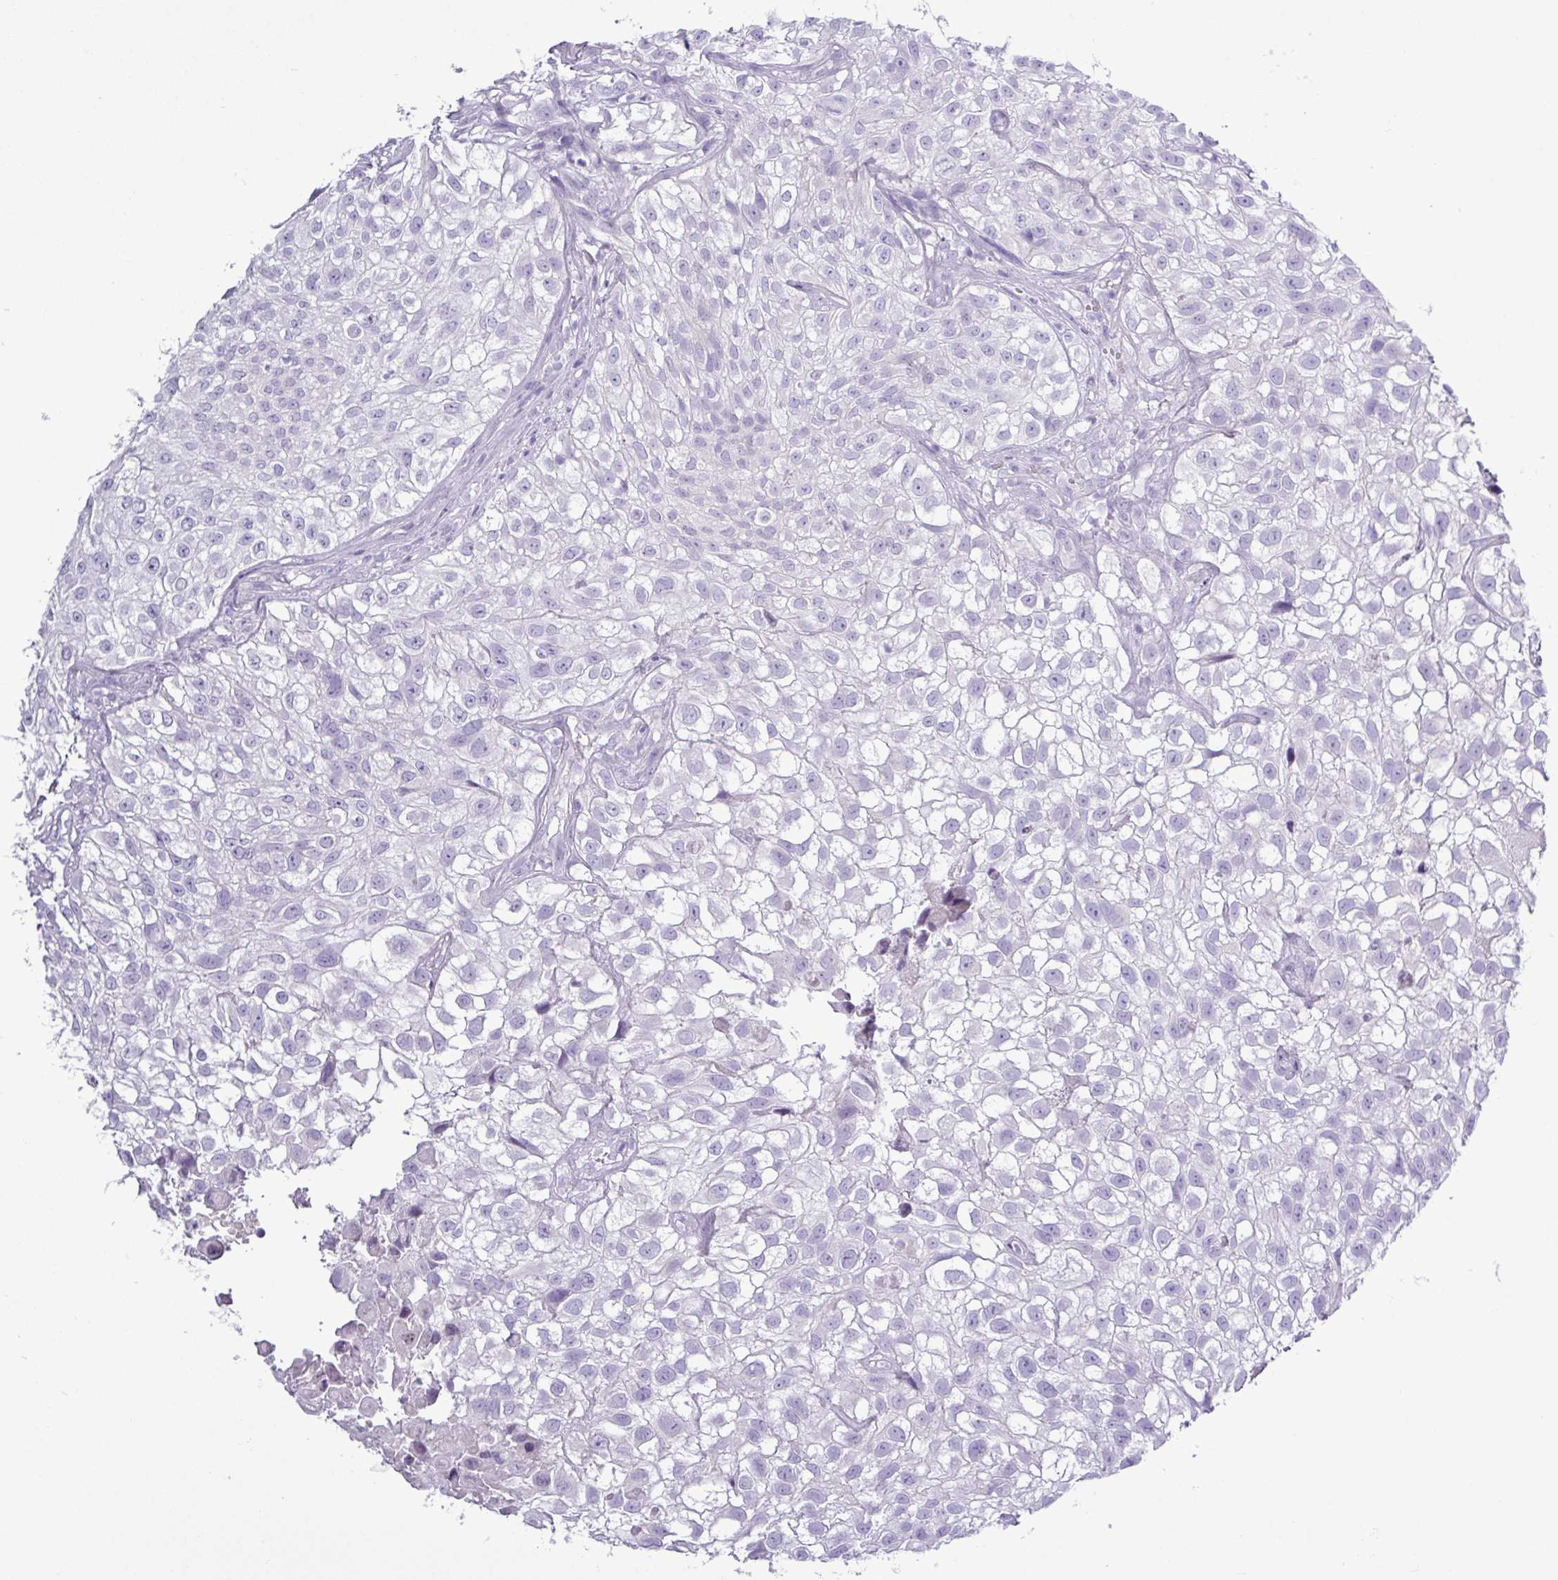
{"staining": {"intensity": "negative", "quantity": "none", "location": "none"}, "tissue": "urothelial cancer", "cell_type": "Tumor cells", "image_type": "cancer", "snomed": [{"axis": "morphology", "description": "Urothelial carcinoma, High grade"}, {"axis": "topography", "description": "Urinary bladder"}], "caption": "A high-resolution photomicrograph shows immunohistochemistry (IHC) staining of urothelial cancer, which demonstrates no significant expression in tumor cells. The staining was performed using DAB (3,3'-diaminobenzidine) to visualize the protein expression in brown, while the nuclei were stained in blue with hematoxylin (Magnification: 20x).", "gene": "ALDH3A1", "patient": {"sex": "male", "age": 56}}